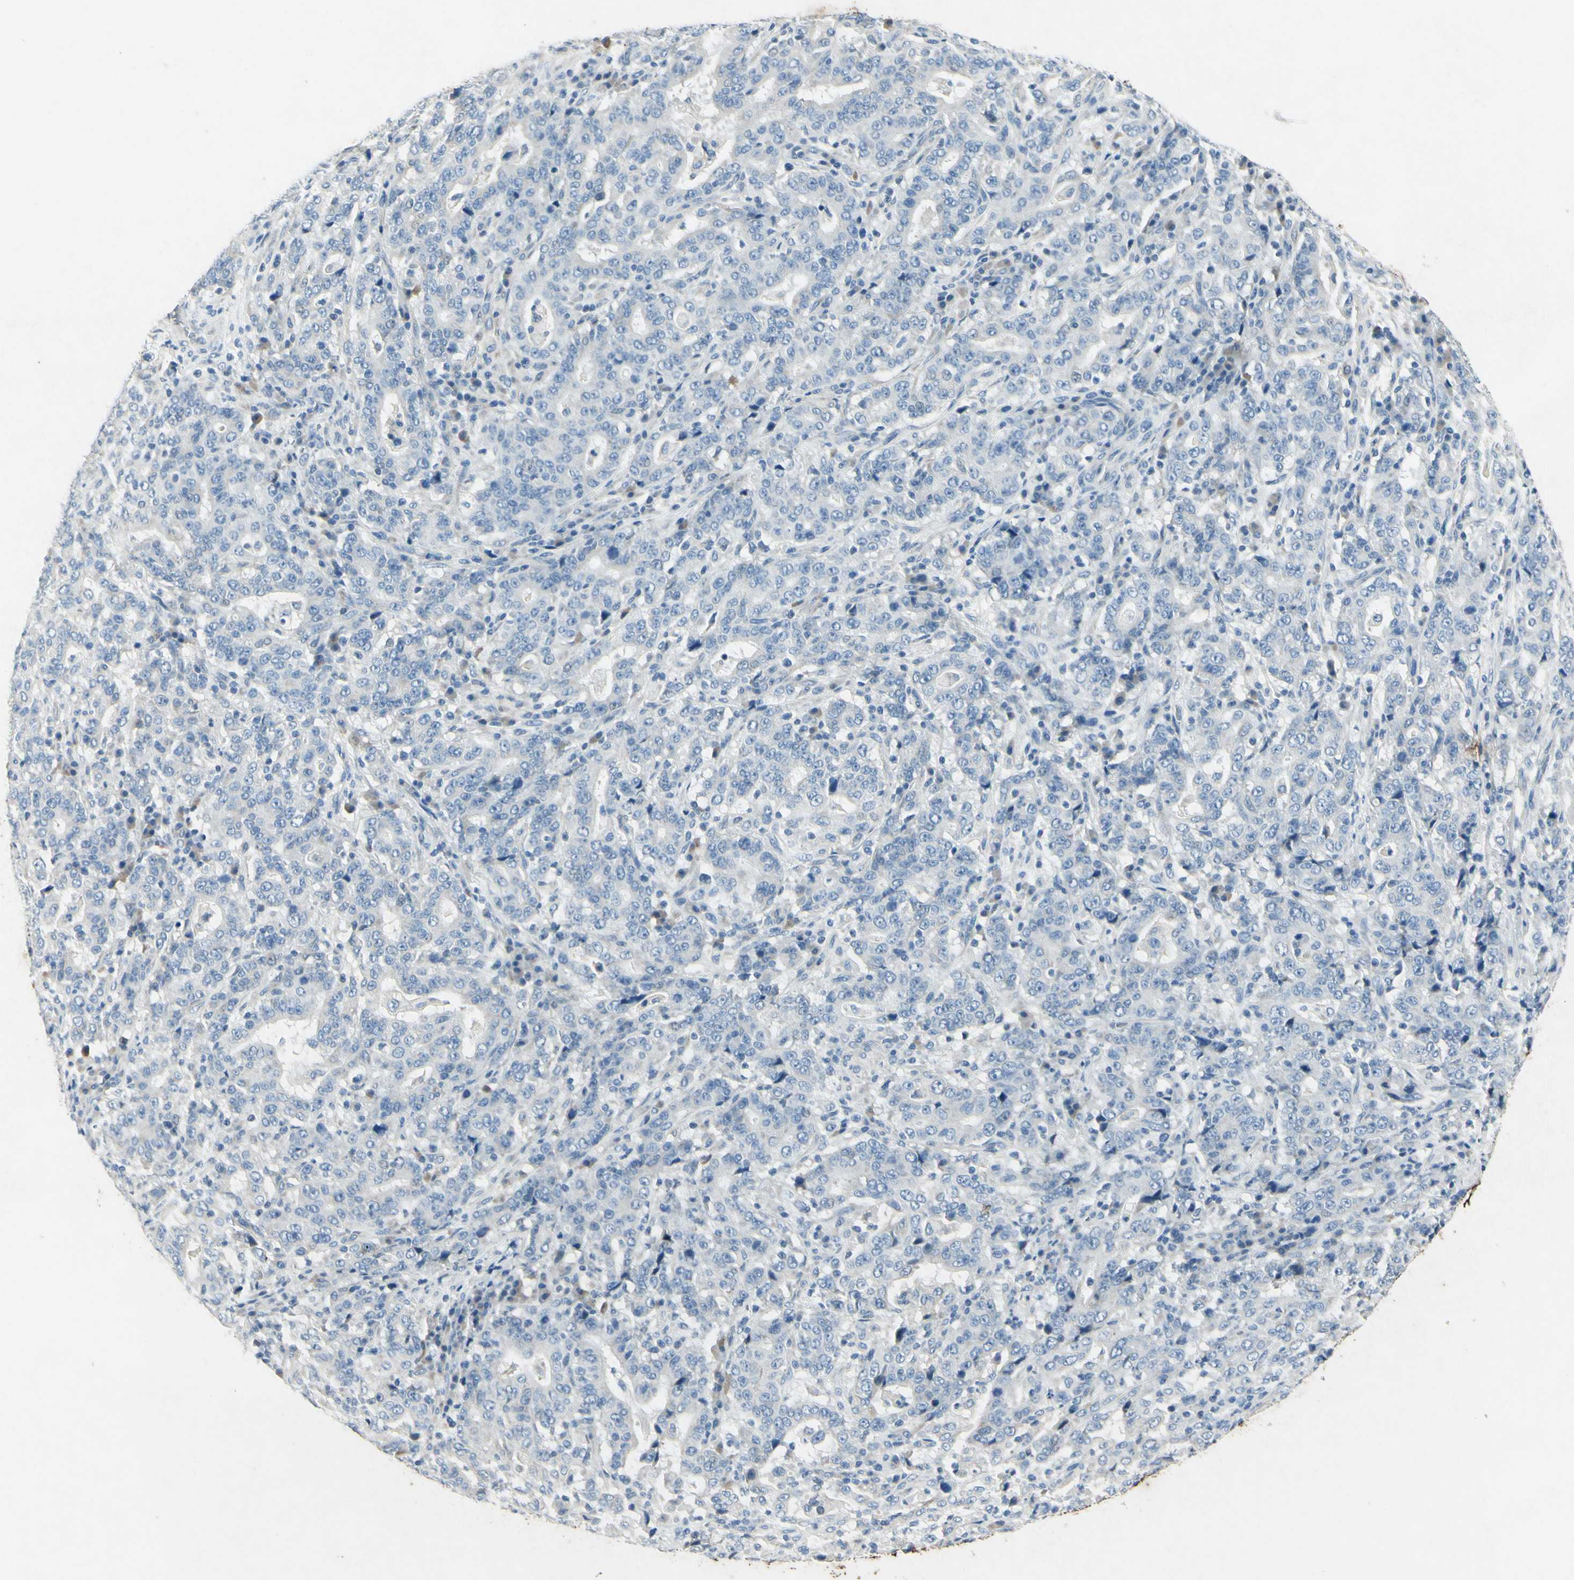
{"staining": {"intensity": "negative", "quantity": "none", "location": "none"}, "tissue": "stomach cancer", "cell_type": "Tumor cells", "image_type": "cancer", "snomed": [{"axis": "morphology", "description": "Normal tissue, NOS"}, {"axis": "morphology", "description": "Adenocarcinoma, NOS"}, {"axis": "topography", "description": "Stomach, upper"}, {"axis": "topography", "description": "Stomach"}], "caption": "High power microscopy image of an IHC image of stomach adenocarcinoma, revealing no significant positivity in tumor cells.", "gene": "SNAP91", "patient": {"sex": "male", "age": 59}}